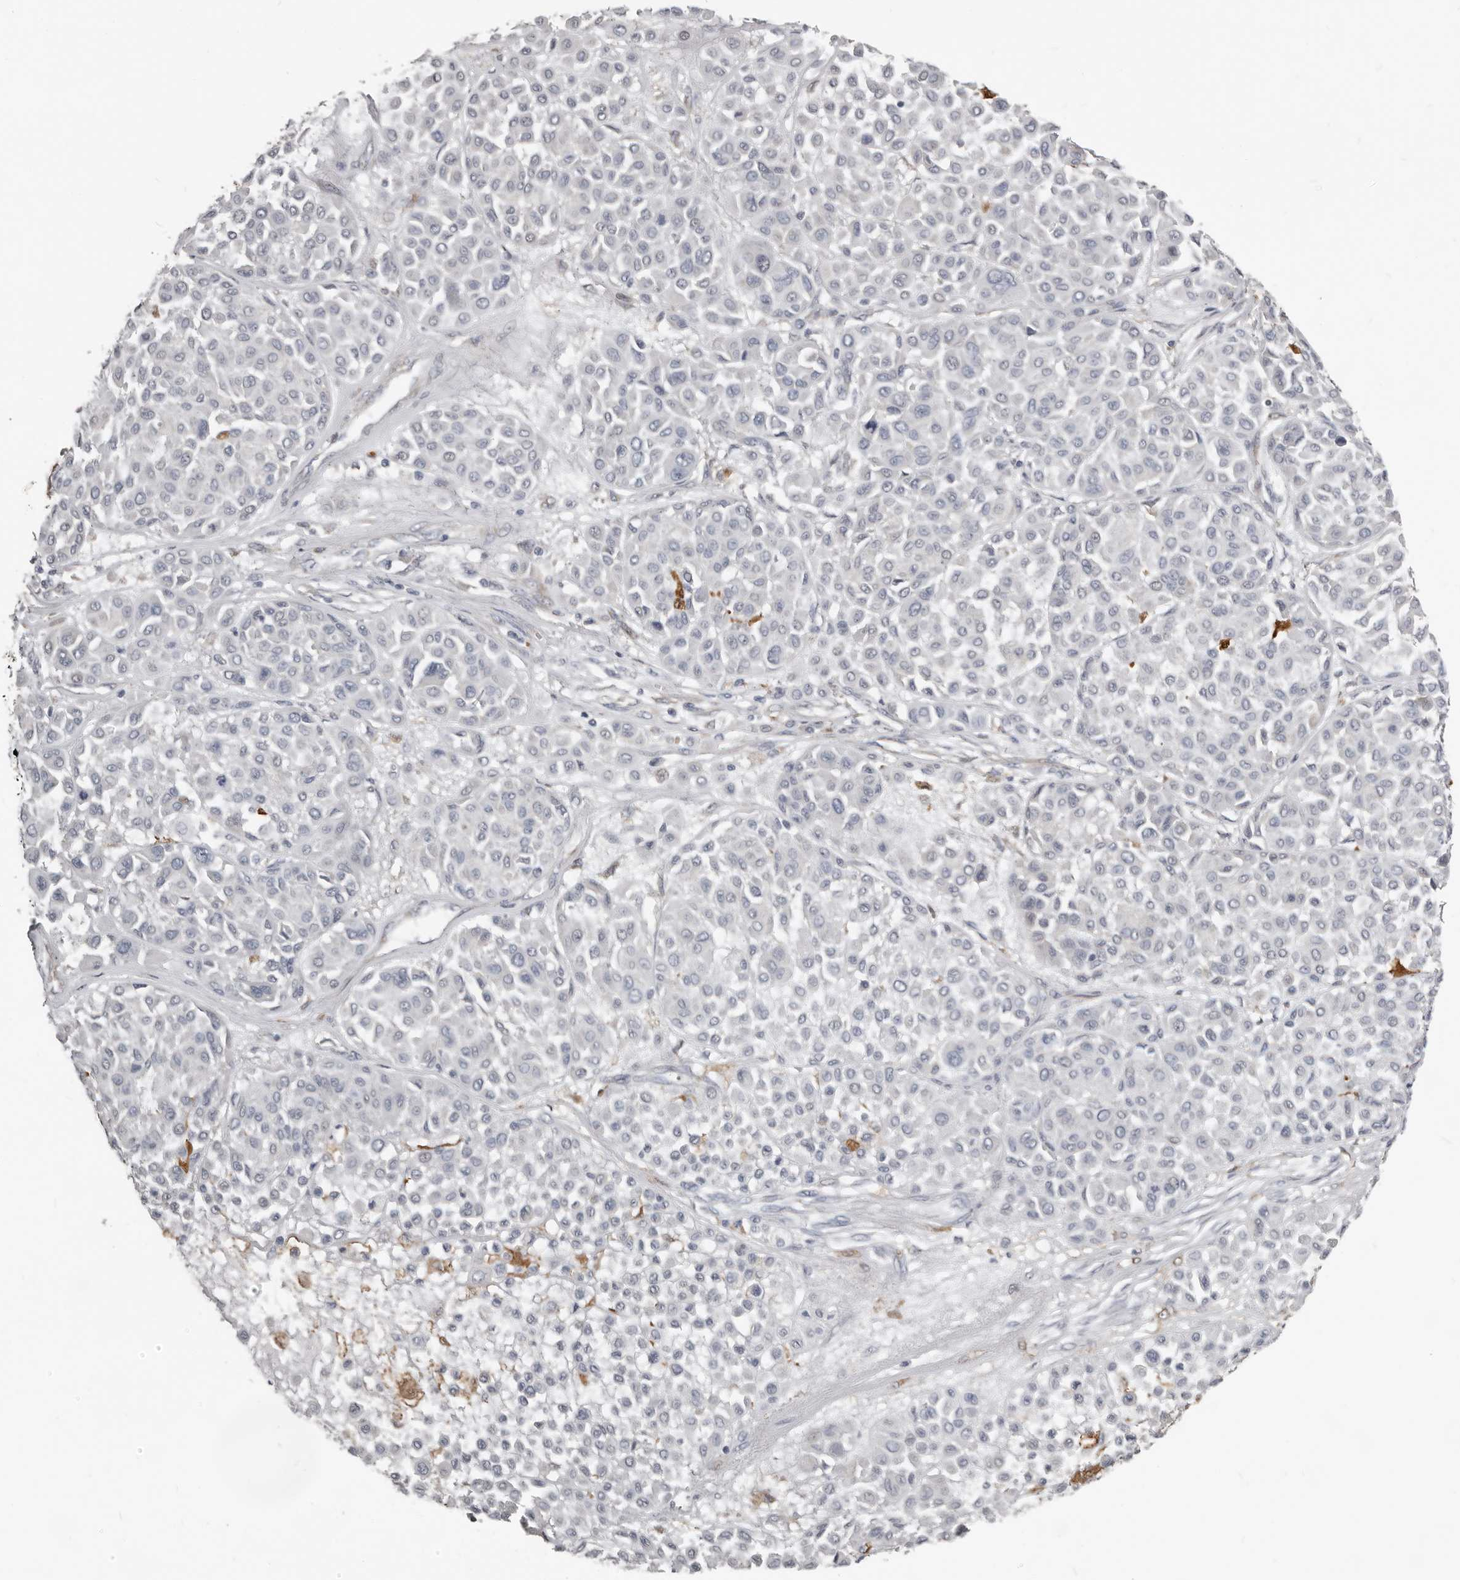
{"staining": {"intensity": "negative", "quantity": "none", "location": "none"}, "tissue": "melanoma", "cell_type": "Tumor cells", "image_type": "cancer", "snomed": [{"axis": "morphology", "description": "Malignant melanoma, Metastatic site"}, {"axis": "topography", "description": "Soft tissue"}], "caption": "This photomicrograph is of melanoma stained with immunohistochemistry to label a protein in brown with the nuclei are counter-stained blue. There is no staining in tumor cells. (DAB IHC visualized using brightfield microscopy, high magnification).", "gene": "KCNJ8", "patient": {"sex": "male", "age": 41}}